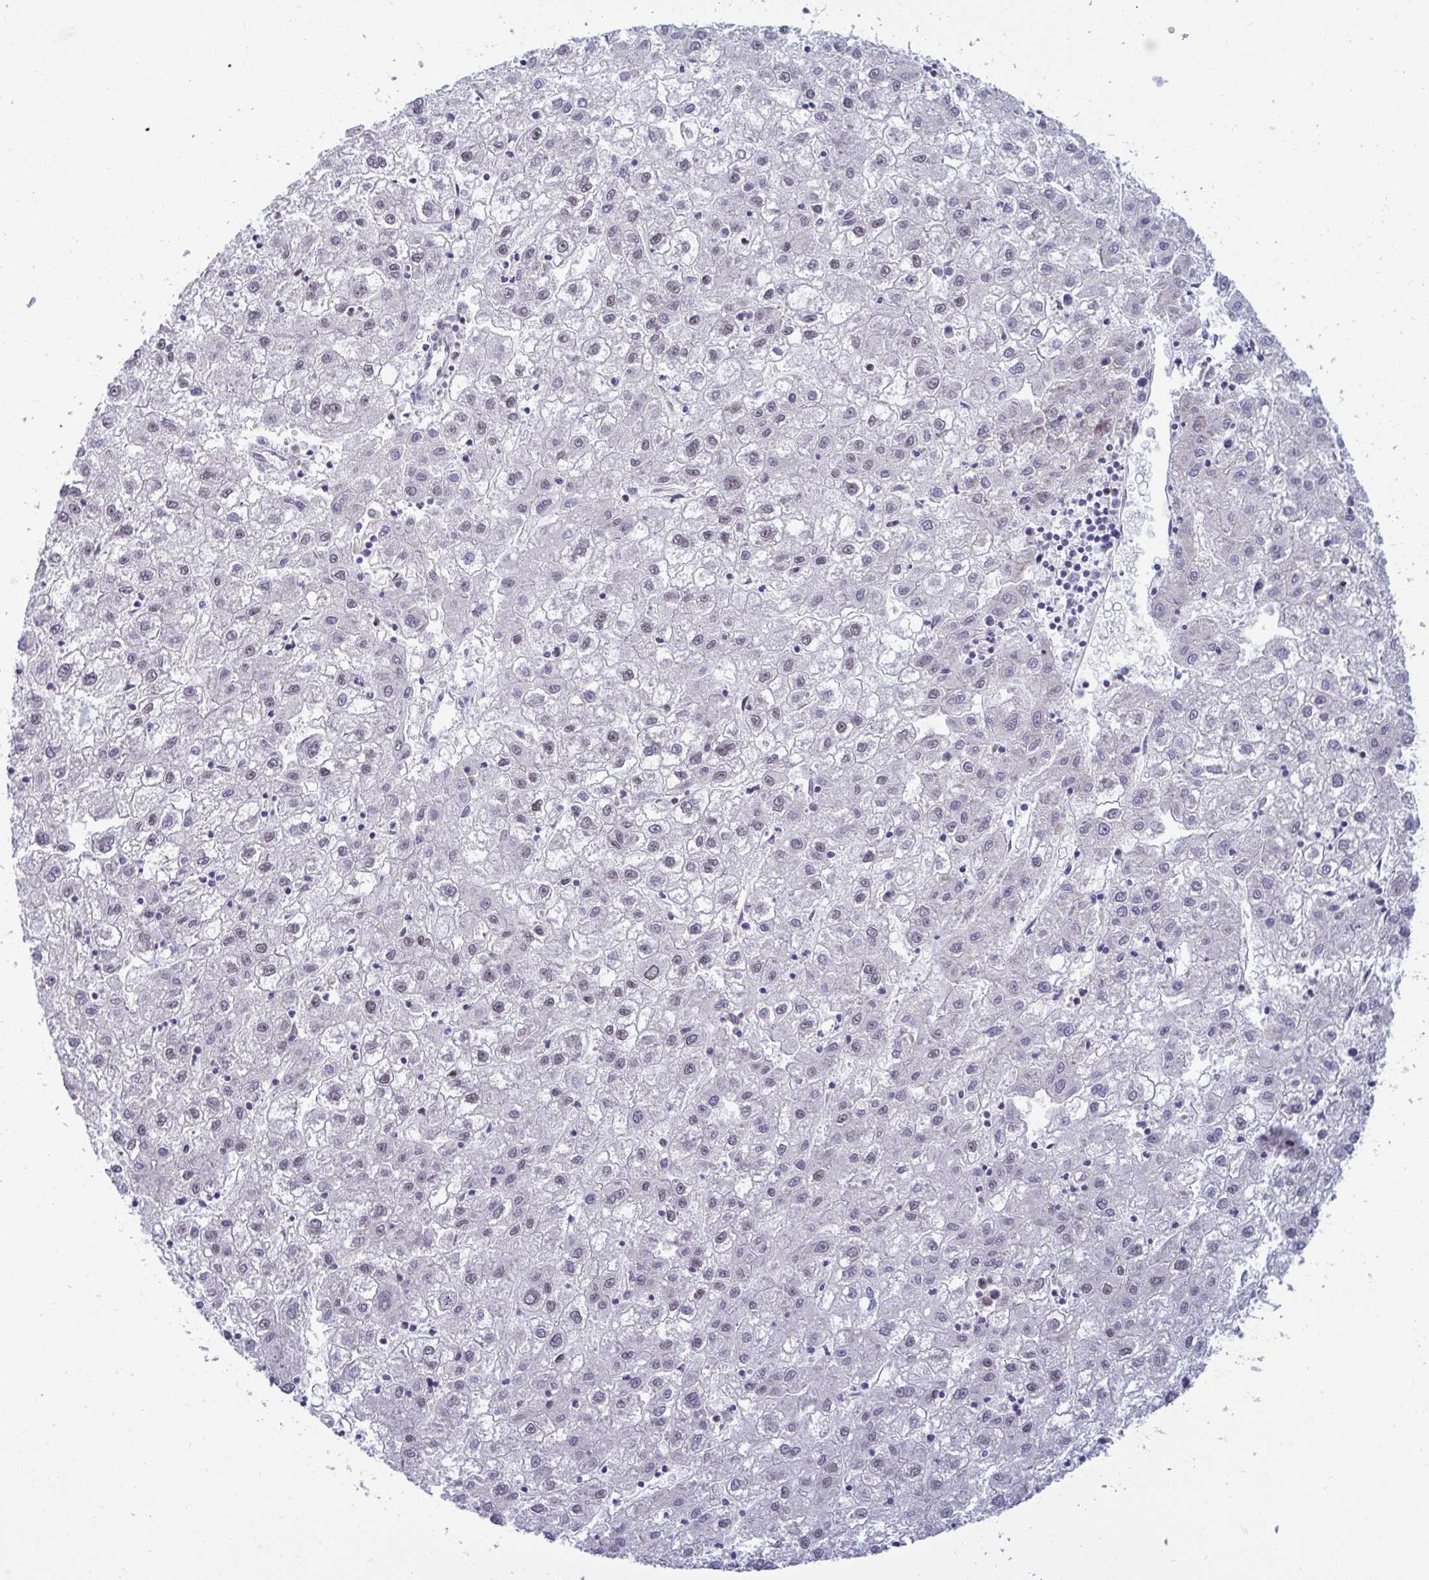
{"staining": {"intensity": "weak", "quantity": "<25%", "location": "nuclear"}, "tissue": "liver cancer", "cell_type": "Tumor cells", "image_type": "cancer", "snomed": [{"axis": "morphology", "description": "Carcinoma, Hepatocellular, NOS"}, {"axis": "topography", "description": "Liver"}], "caption": "The histopathology image shows no staining of tumor cells in liver cancer.", "gene": "WBP11", "patient": {"sex": "male", "age": 72}}